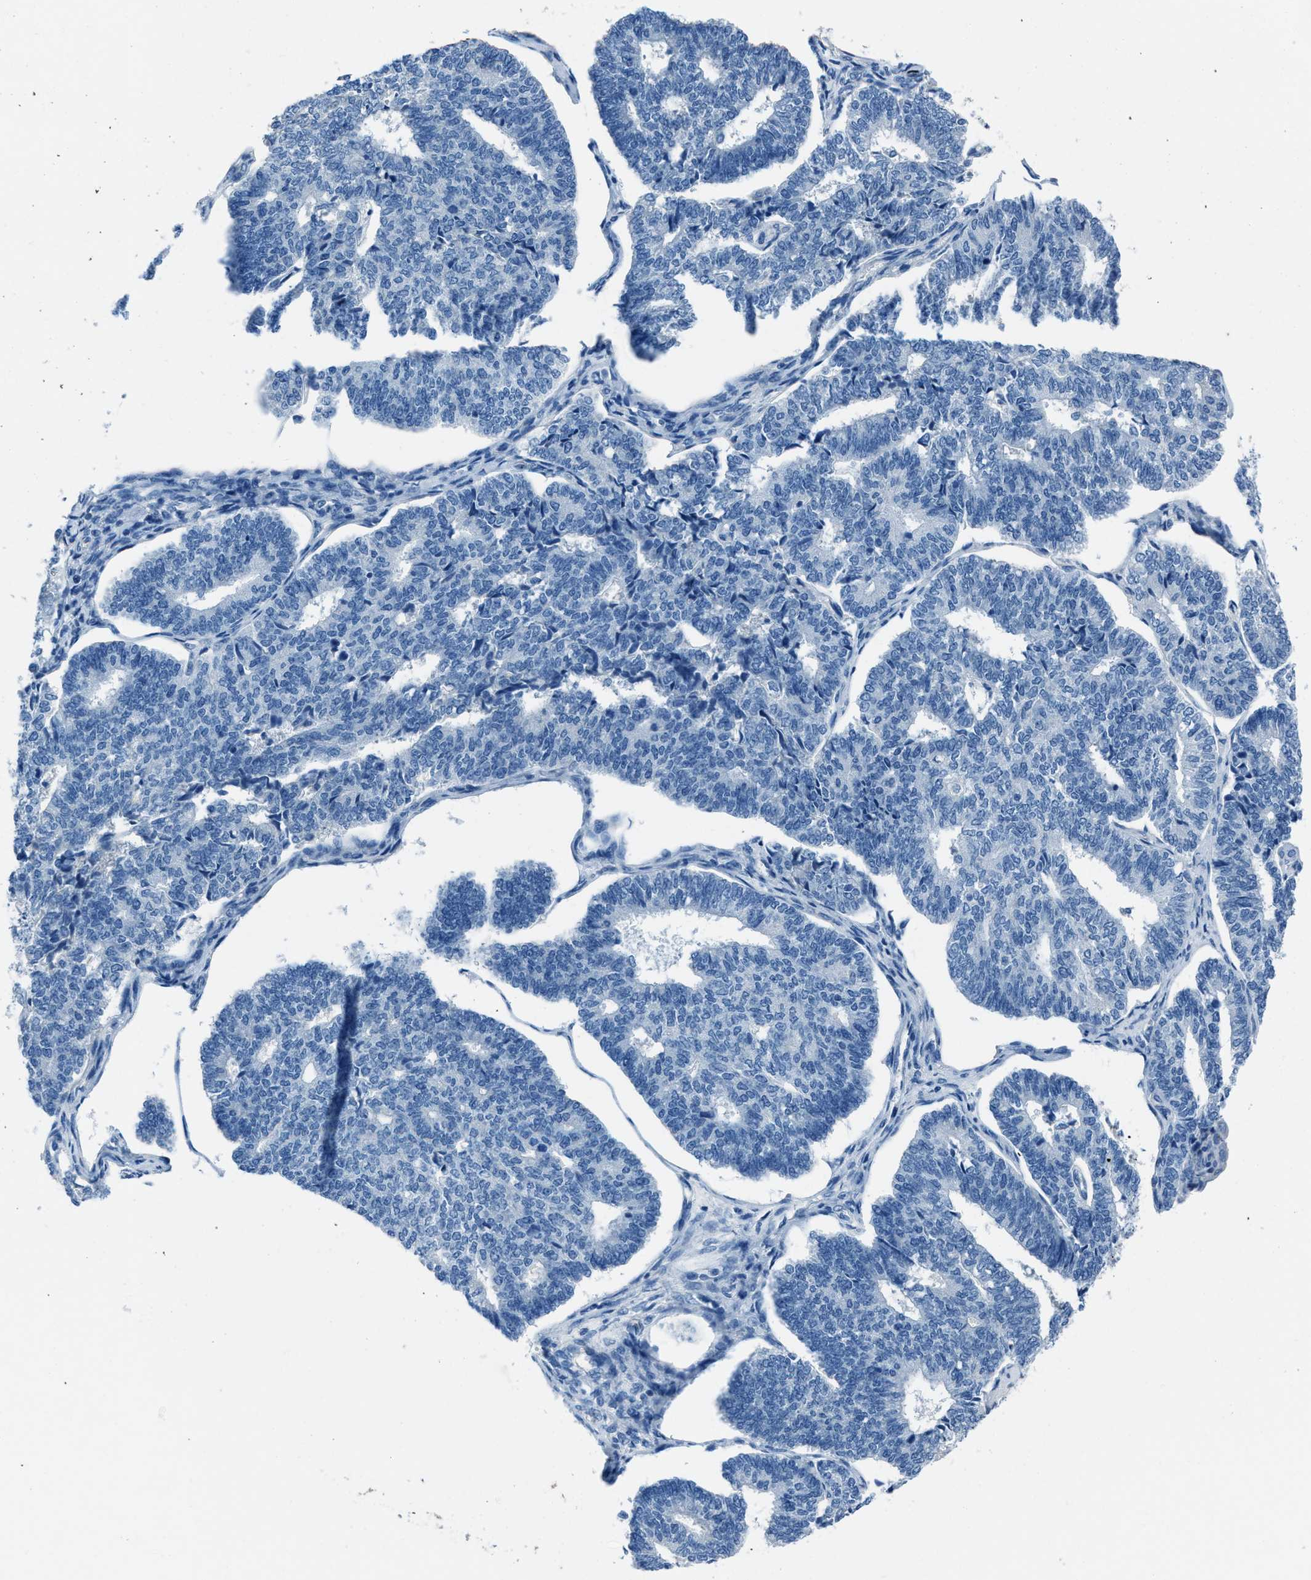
{"staining": {"intensity": "negative", "quantity": "none", "location": "none"}, "tissue": "endometrial cancer", "cell_type": "Tumor cells", "image_type": "cancer", "snomed": [{"axis": "morphology", "description": "Adenocarcinoma, NOS"}, {"axis": "topography", "description": "Endometrium"}], "caption": "Protein analysis of endometrial adenocarcinoma demonstrates no significant staining in tumor cells.", "gene": "AMACR", "patient": {"sex": "female", "age": 70}}